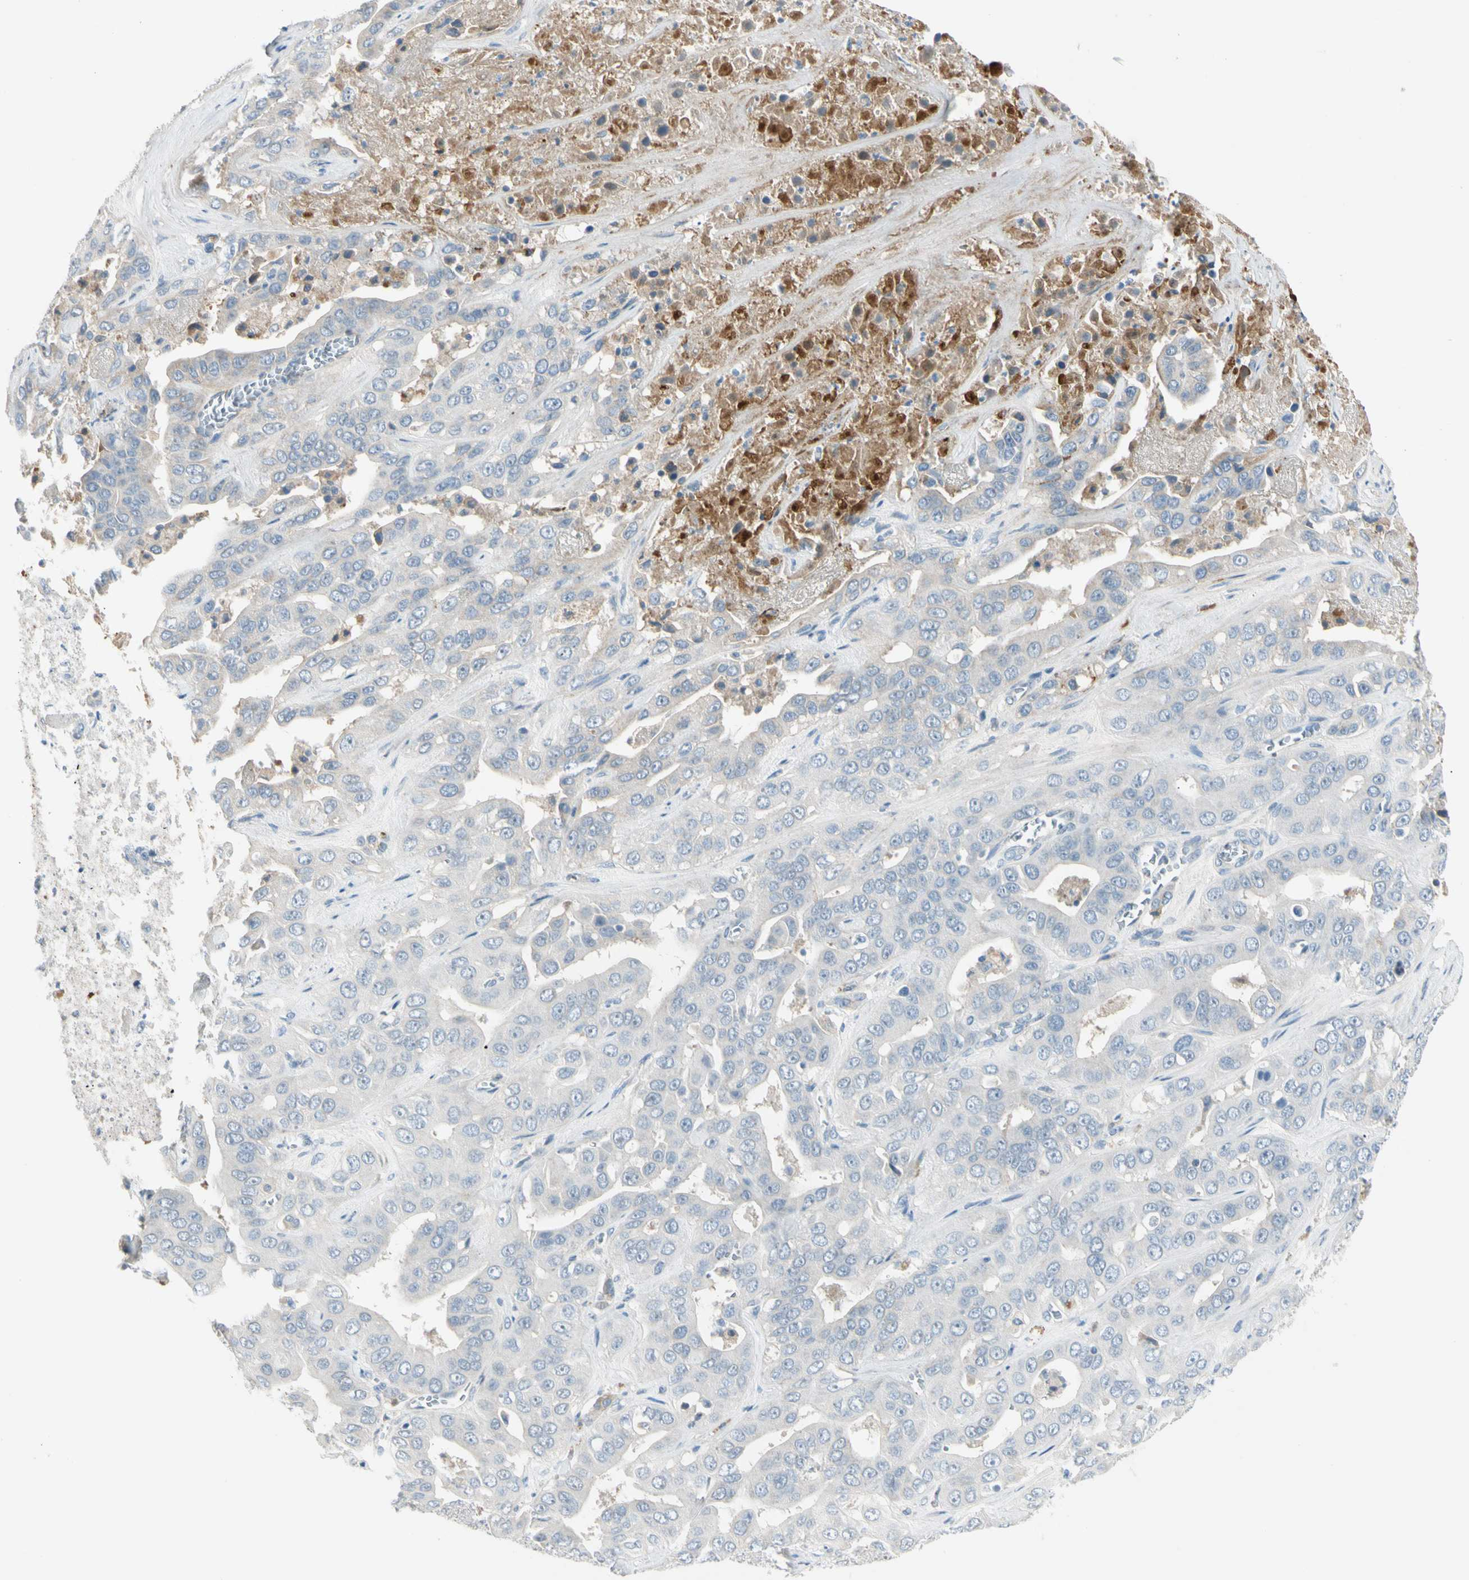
{"staining": {"intensity": "weak", "quantity": "<25%", "location": "cytoplasmic/membranous"}, "tissue": "liver cancer", "cell_type": "Tumor cells", "image_type": "cancer", "snomed": [{"axis": "morphology", "description": "Cholangiocarcinoma"}, {"axis": "topography", "description": "Liver"}], "caption": "Immunohistochemistry (IHC) of liver cholangiocarcinoma displays no staining in tumor cells.", "gene": "SERPIND1", "patient": {"sex": "female", "age": 52}}